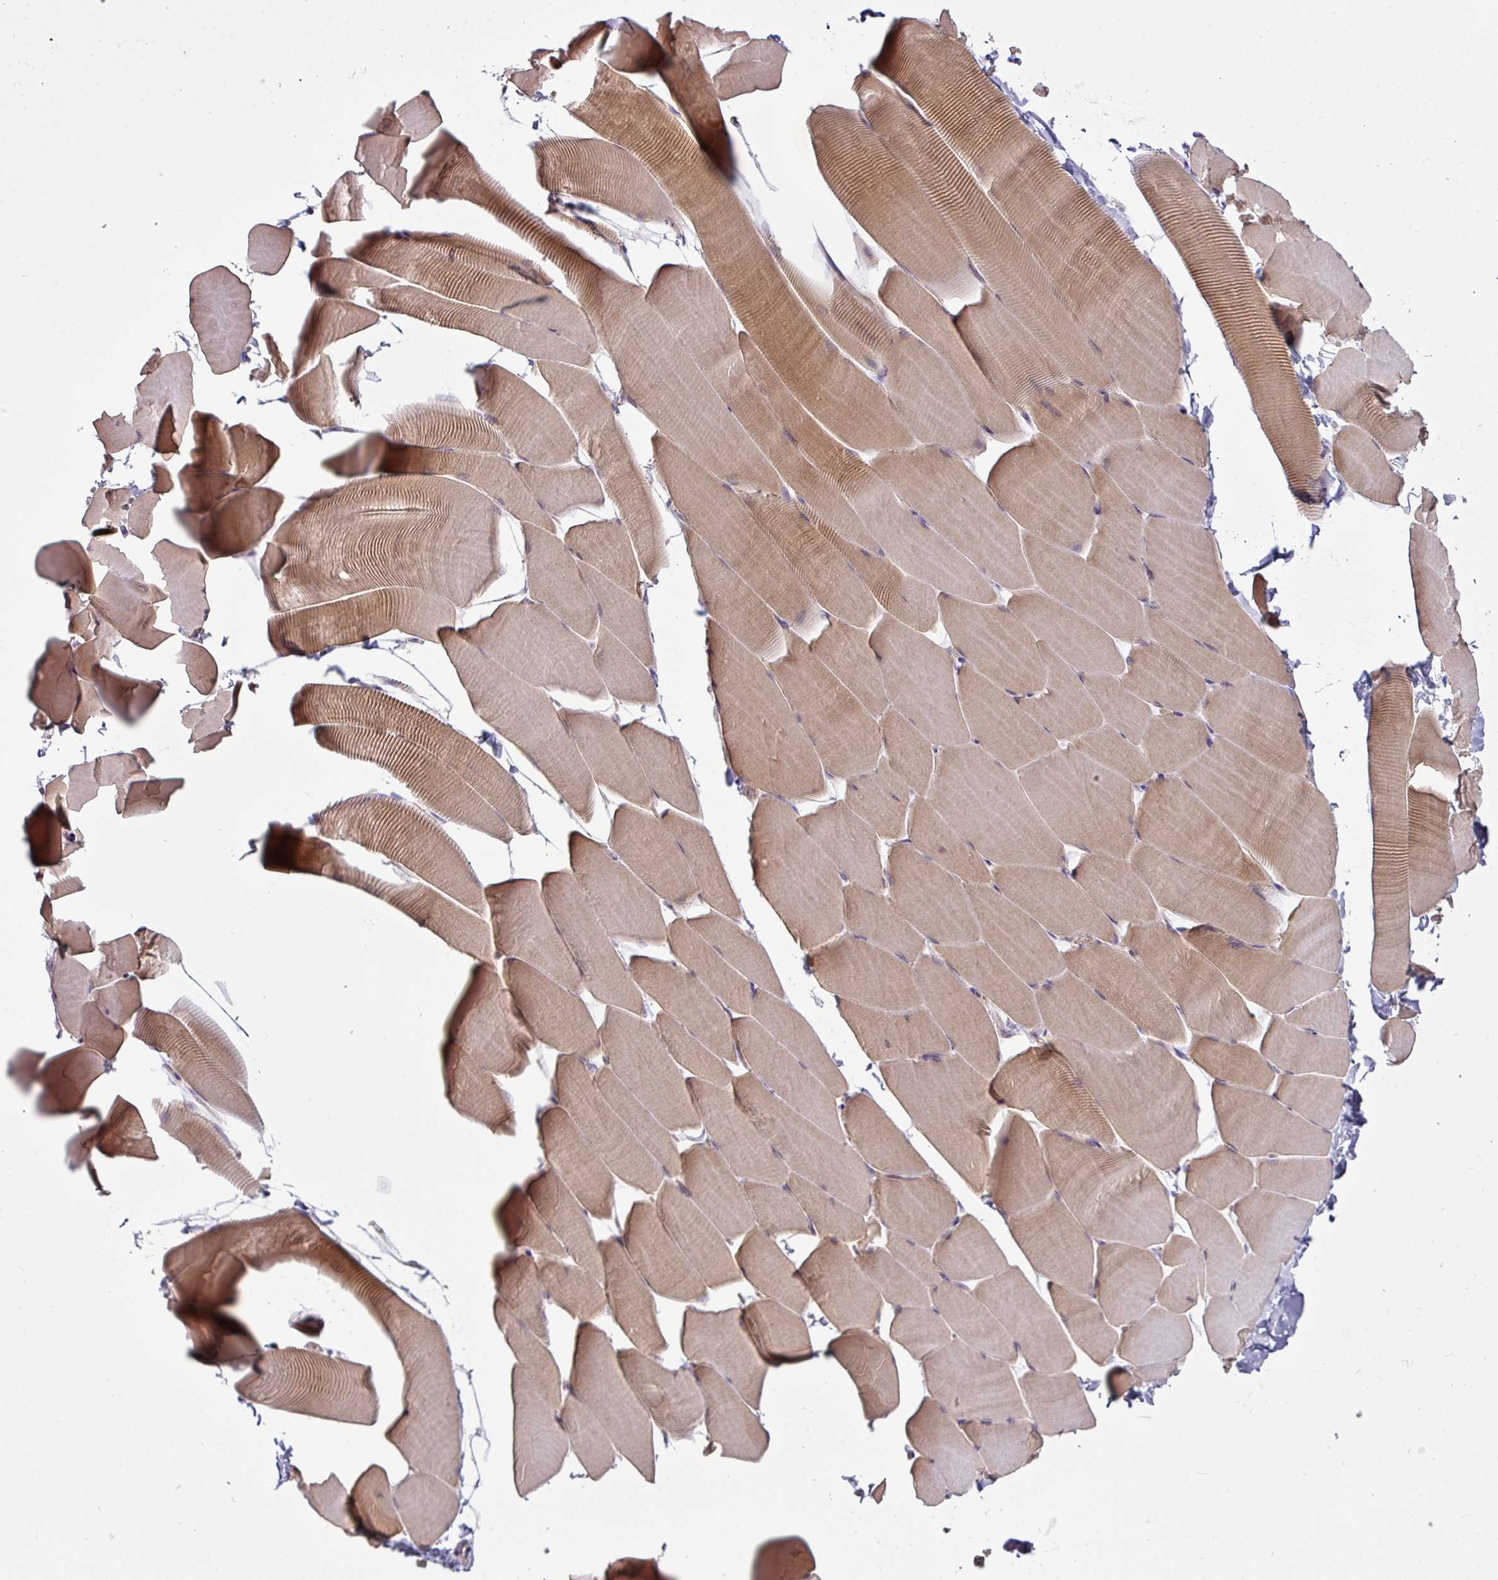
{"staining": {"intensity": "moderate", "quantity": "25%-75%", "location": "cytoplasmic/membranous"}, "tissue": "skeletal muscle", "cell_type": "Myocytes", "image_type": "normal", "snomed": [{"axis": "morphology", "description": "Normal tissue, NOS"}, {"axis": "topography", "description": "Skeletal muscle"}], "caption": "Protein expression analysis of benign skeletal muscle demonstrates moderate cytoplasmic/membranous expression in about 25%-75% of myocytes.", "gene": "CAMK2A", "patient": {"sex": "male", "age": 25}}